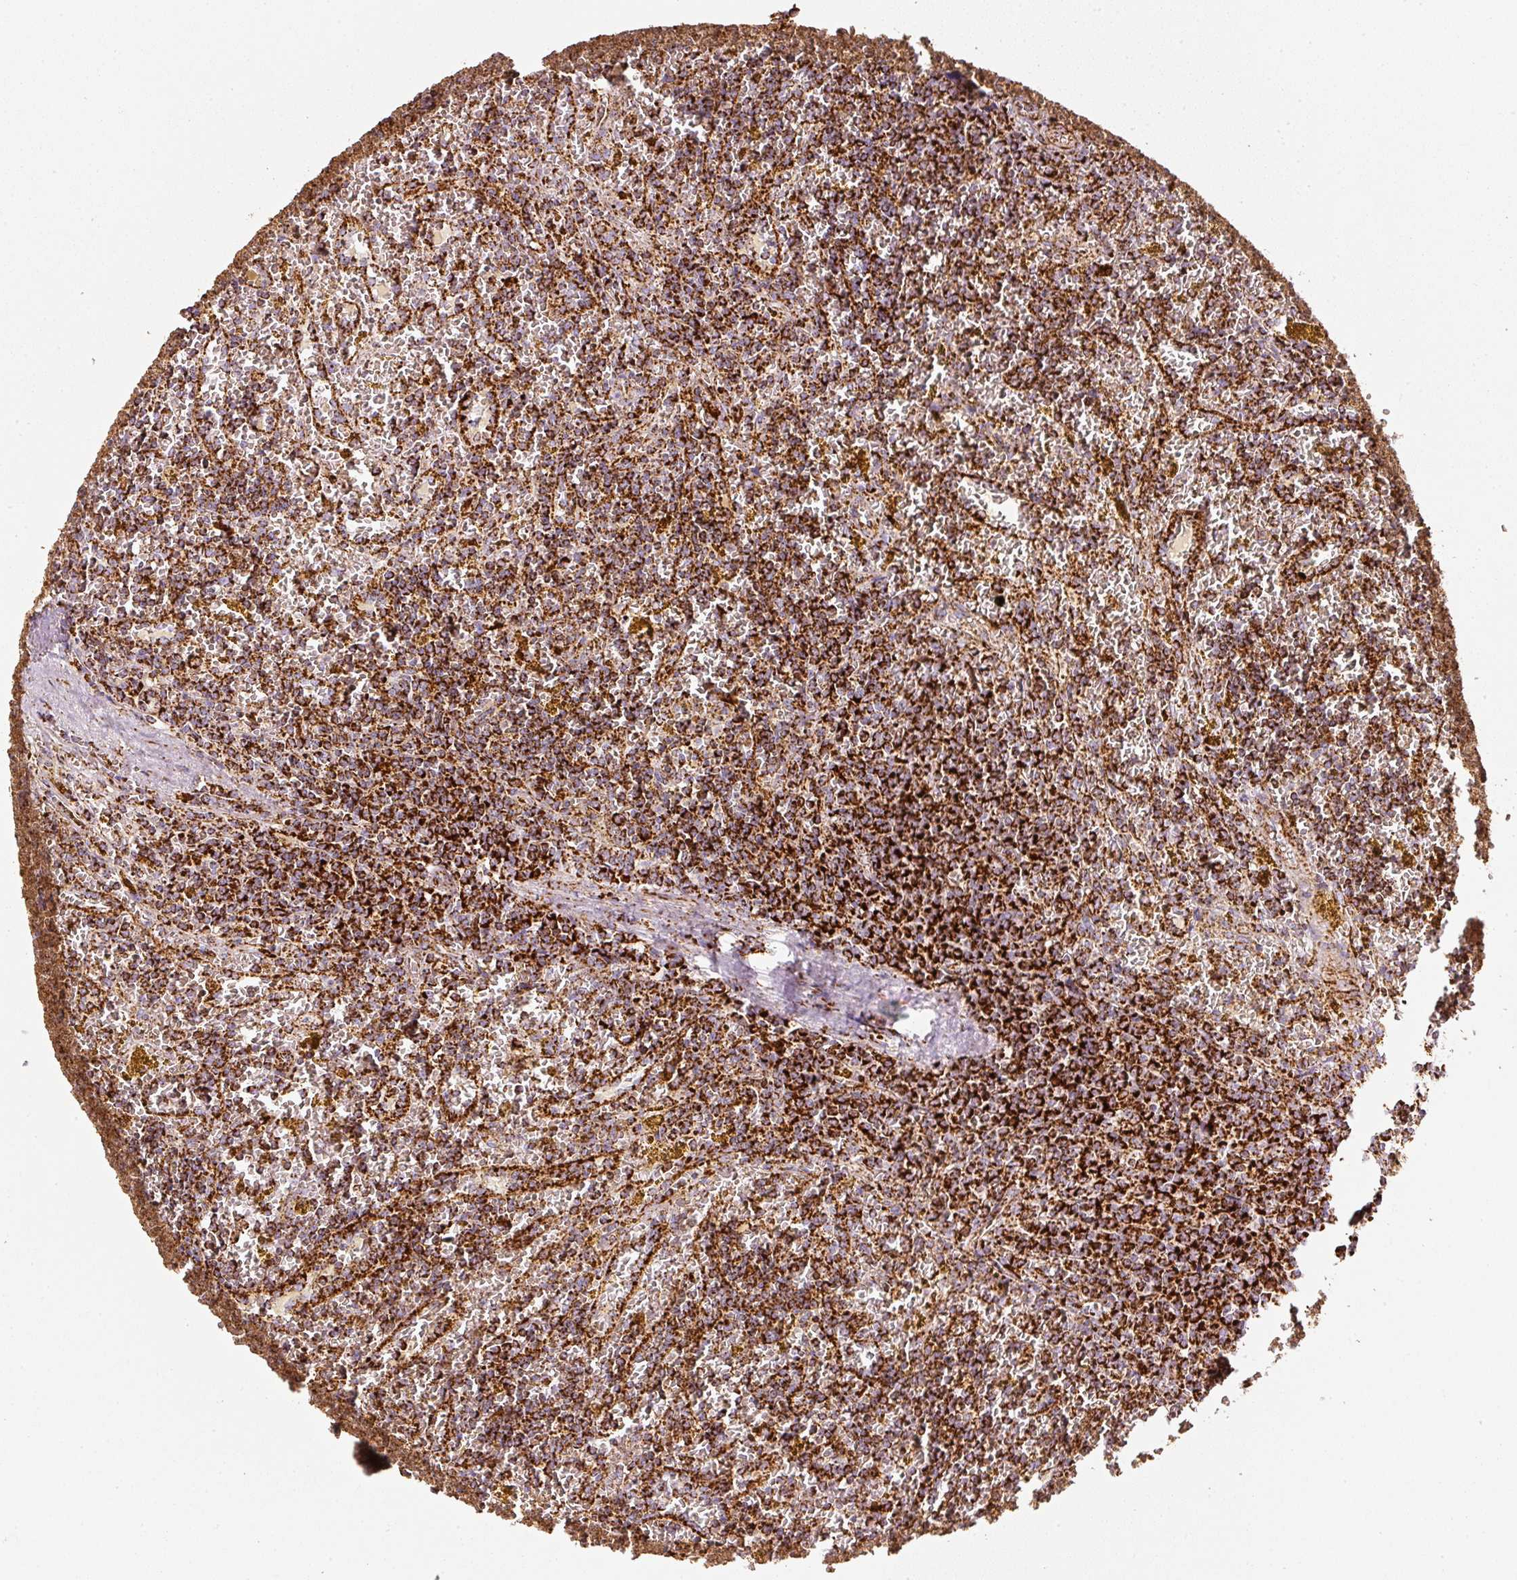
{"staining": {"intensity": "strong", "quantity": ">75%", "location": "cytoplasmic/membranous"}, "tissue": "lymphoma", "cell_type": "Tumor cells", "image_type": "cancer", "snomed": [{"axis": "morphology", "description": "Malignant lymphoma, non-Hodgkin's type, Low grade"}, {"axis": "topography", "description": "Spleen"}, {"axis": "topography", "description": "Lymph node"}], "caption": "High-magnification brightfield microscopy of low-grade malignant lymphoma, non-Hodgkin's type stained with DAB (brown) and counterstained with hematoxylin (blue). tumor cells exhibit strong cytoplasmic/membranous positivity is seen in about>75% of cells.", "gene": "UQCRC1", "patient": {"sex": "female", "age": 66}}